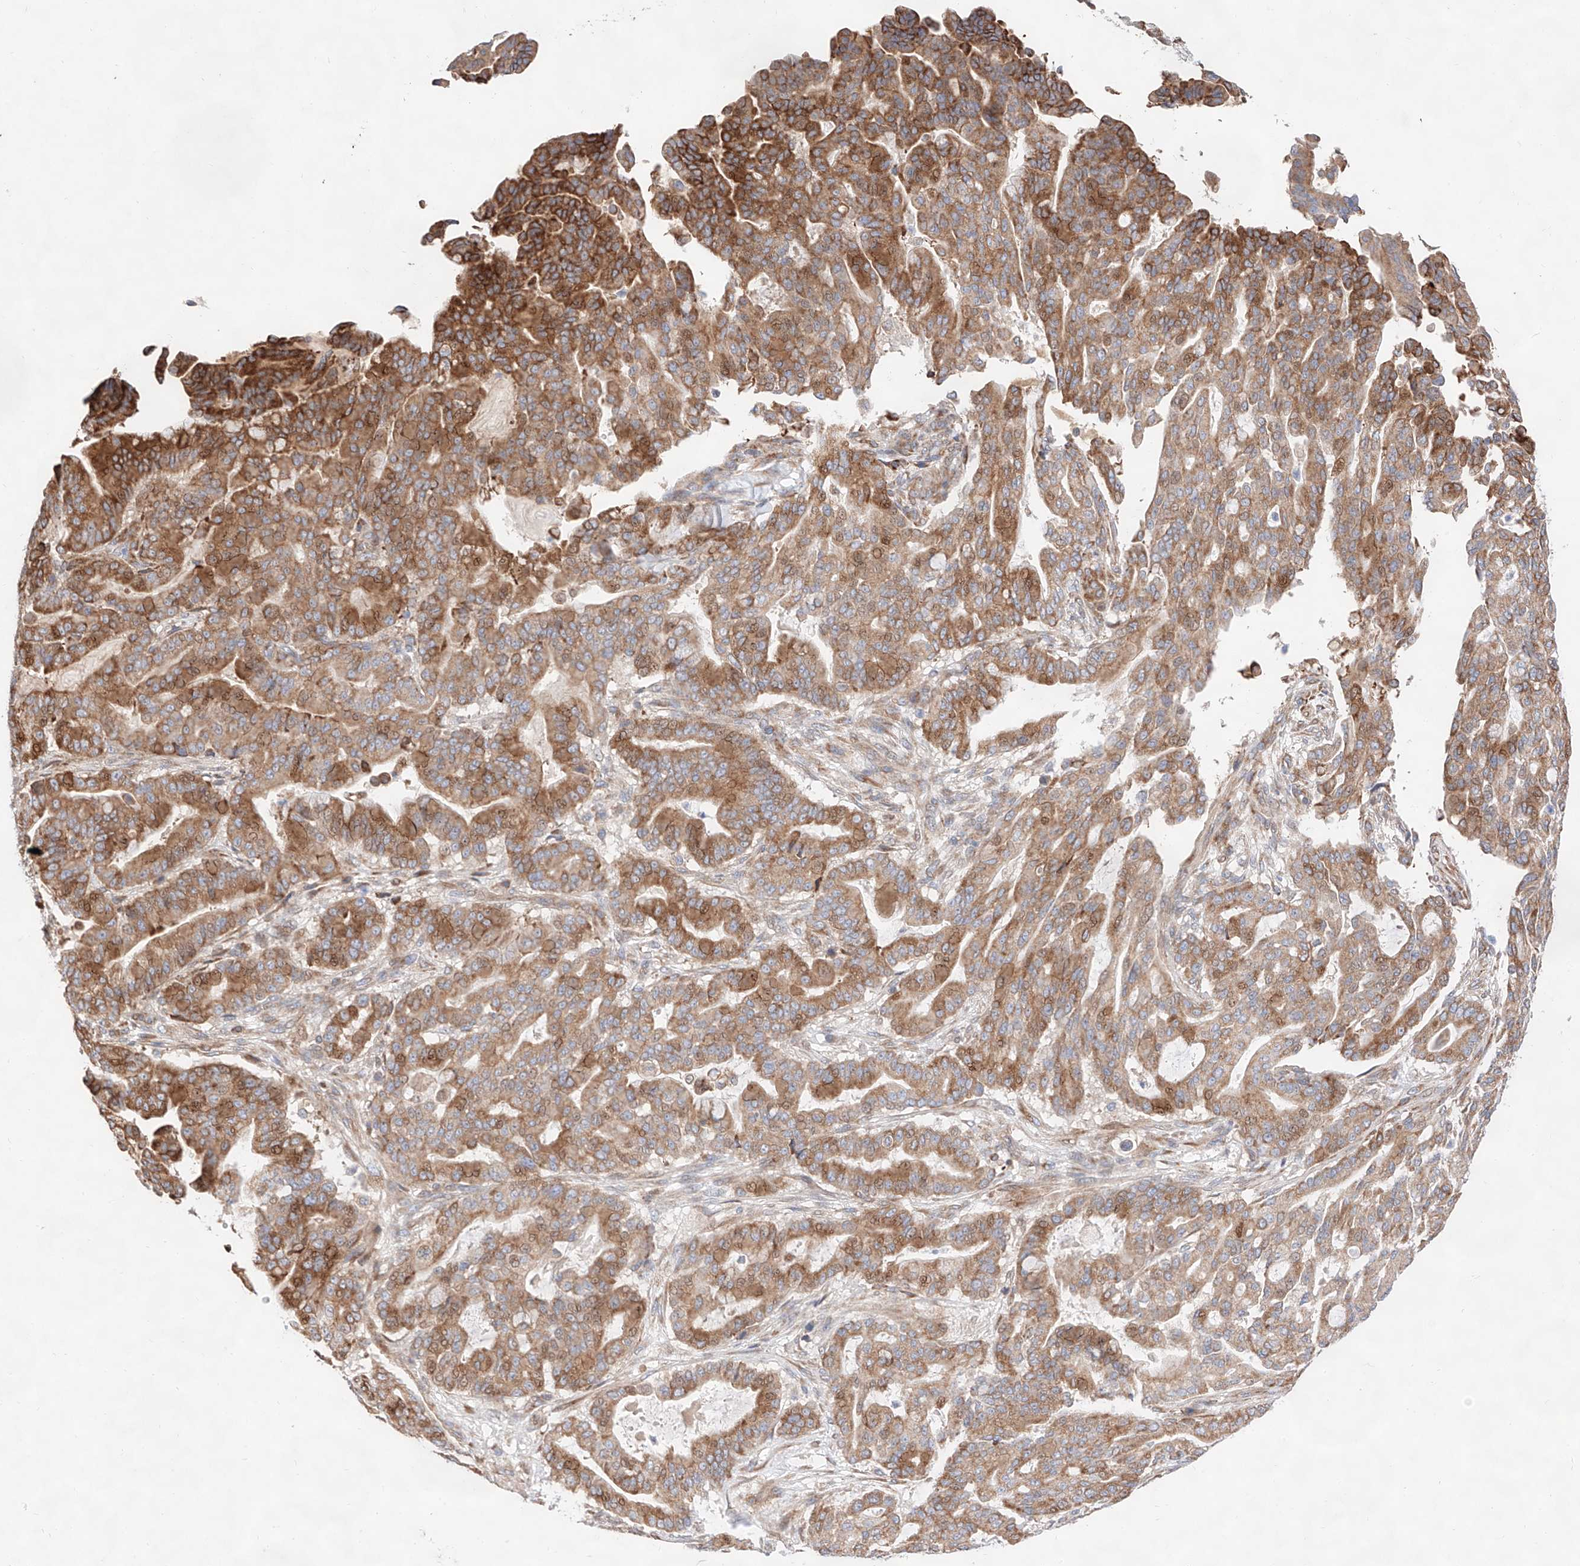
{"staining": {"intensity": "moderate", "quantity": "25%-75%", "location": "cytoplasmic/membranous"}, "tissue": "pancreatic cancer", "cell_type": "Tumor cells", "image_type": "cancer", "snomed": [{"axis": "morphology", "description": "Adenocarcinoma, NOS"}, {"axis": "topography", "description": "Pancreas"}], "caption": "Protein expression by immunohistochemistry reveals moderate cytoplasmic/membranous positivity in approximately 25%-75% of tumor cells in adenocarcinoma (pancreatic).", "gene": "ATP9B", "patient": {"sex": "male", "age": 63}}